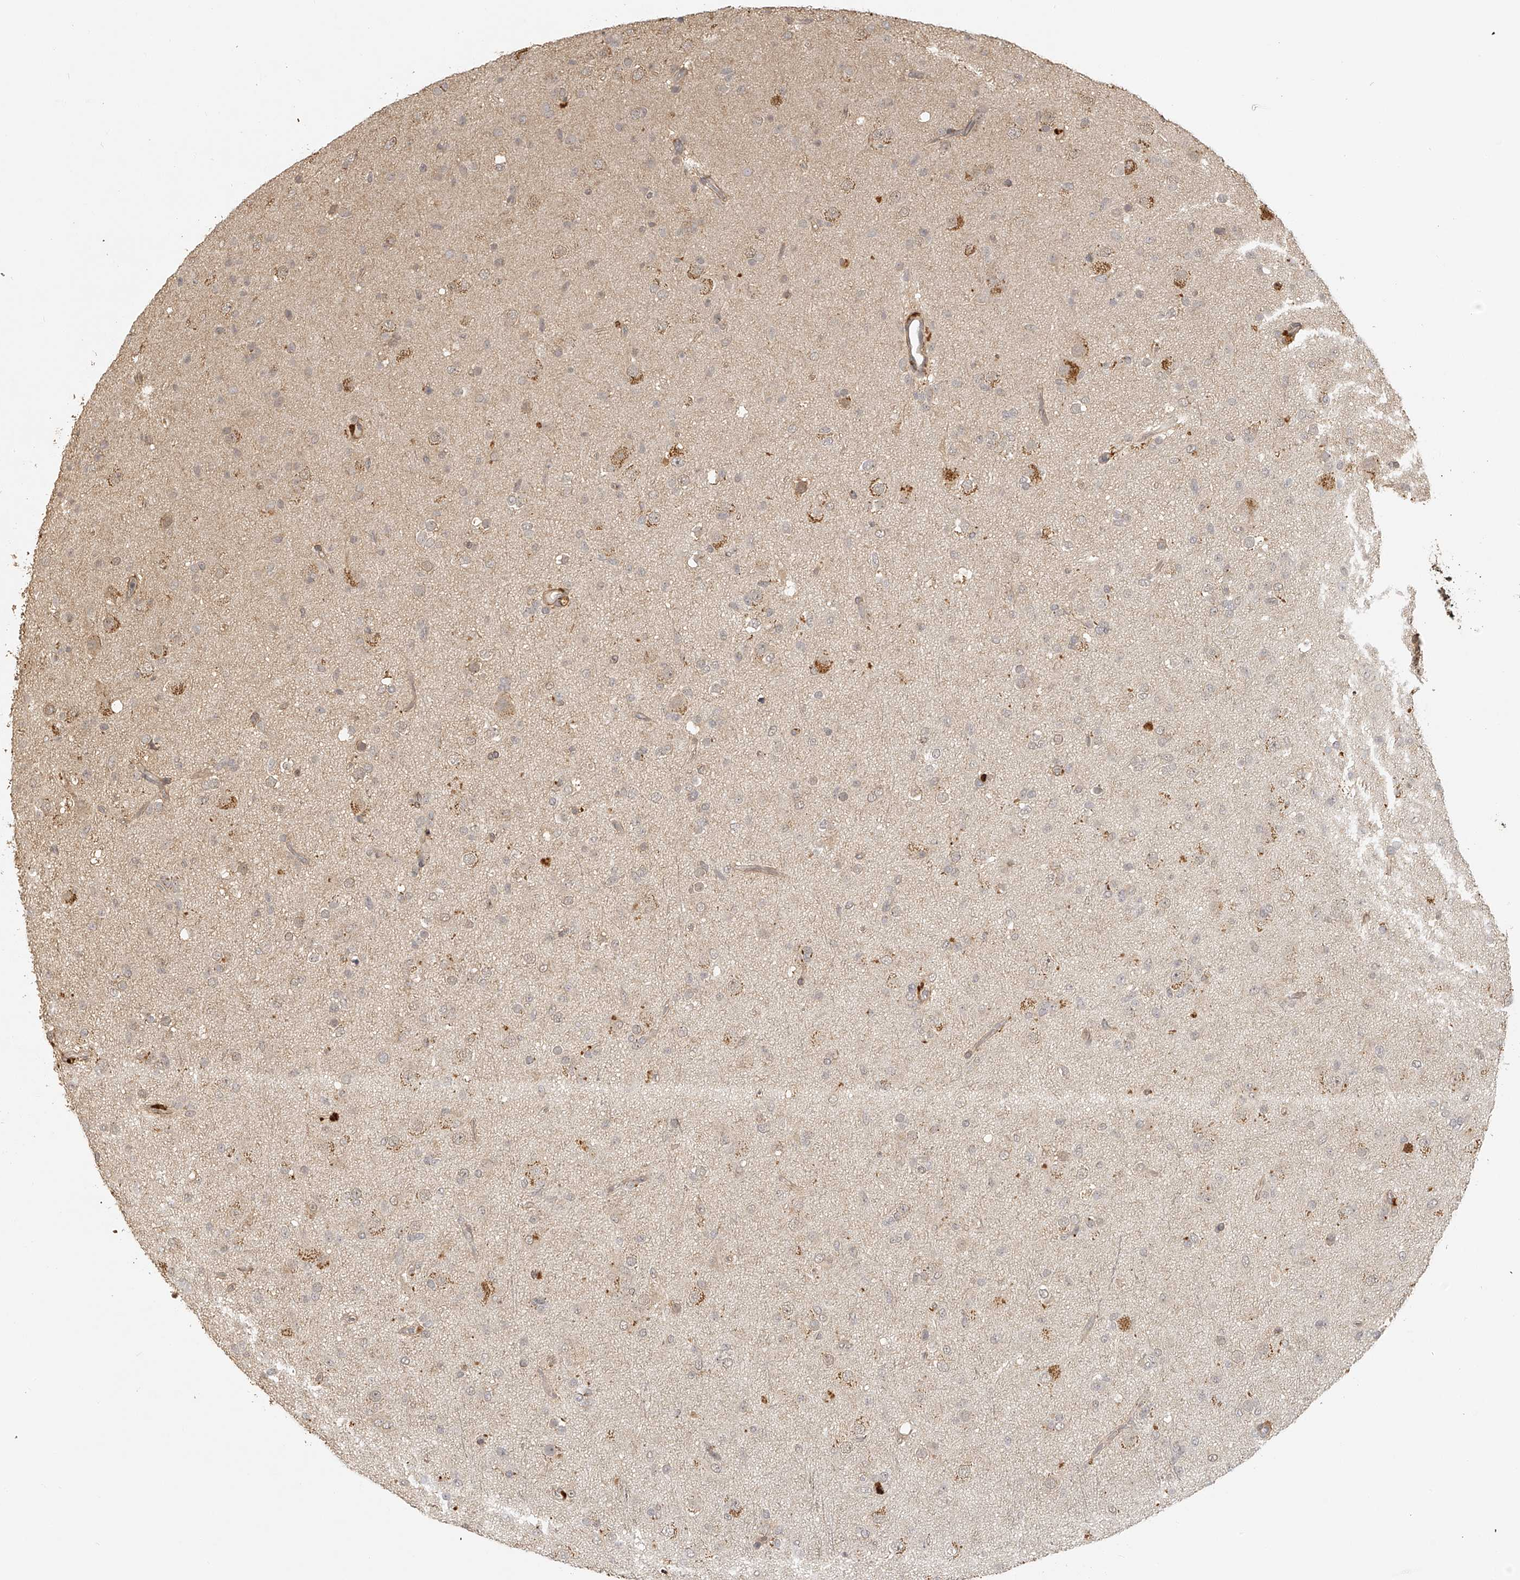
{"staining": {"intensity": "negative", "quantity": "none", "location": "none"}, "tissue": "glioma", "cell_type": "Tumor cells", "image_type": "cancer", "snomed": [{"axis": "morphology", "description": "Glioma, malignant, Low grade"}, {"axis": "topography", "description": "Brain"}], "caption": "Micrograph shows no significant protein staining in tumor cells of glioma.", "gene": "BCL2L11", "patient": {"sex": "male", "age": 65}}